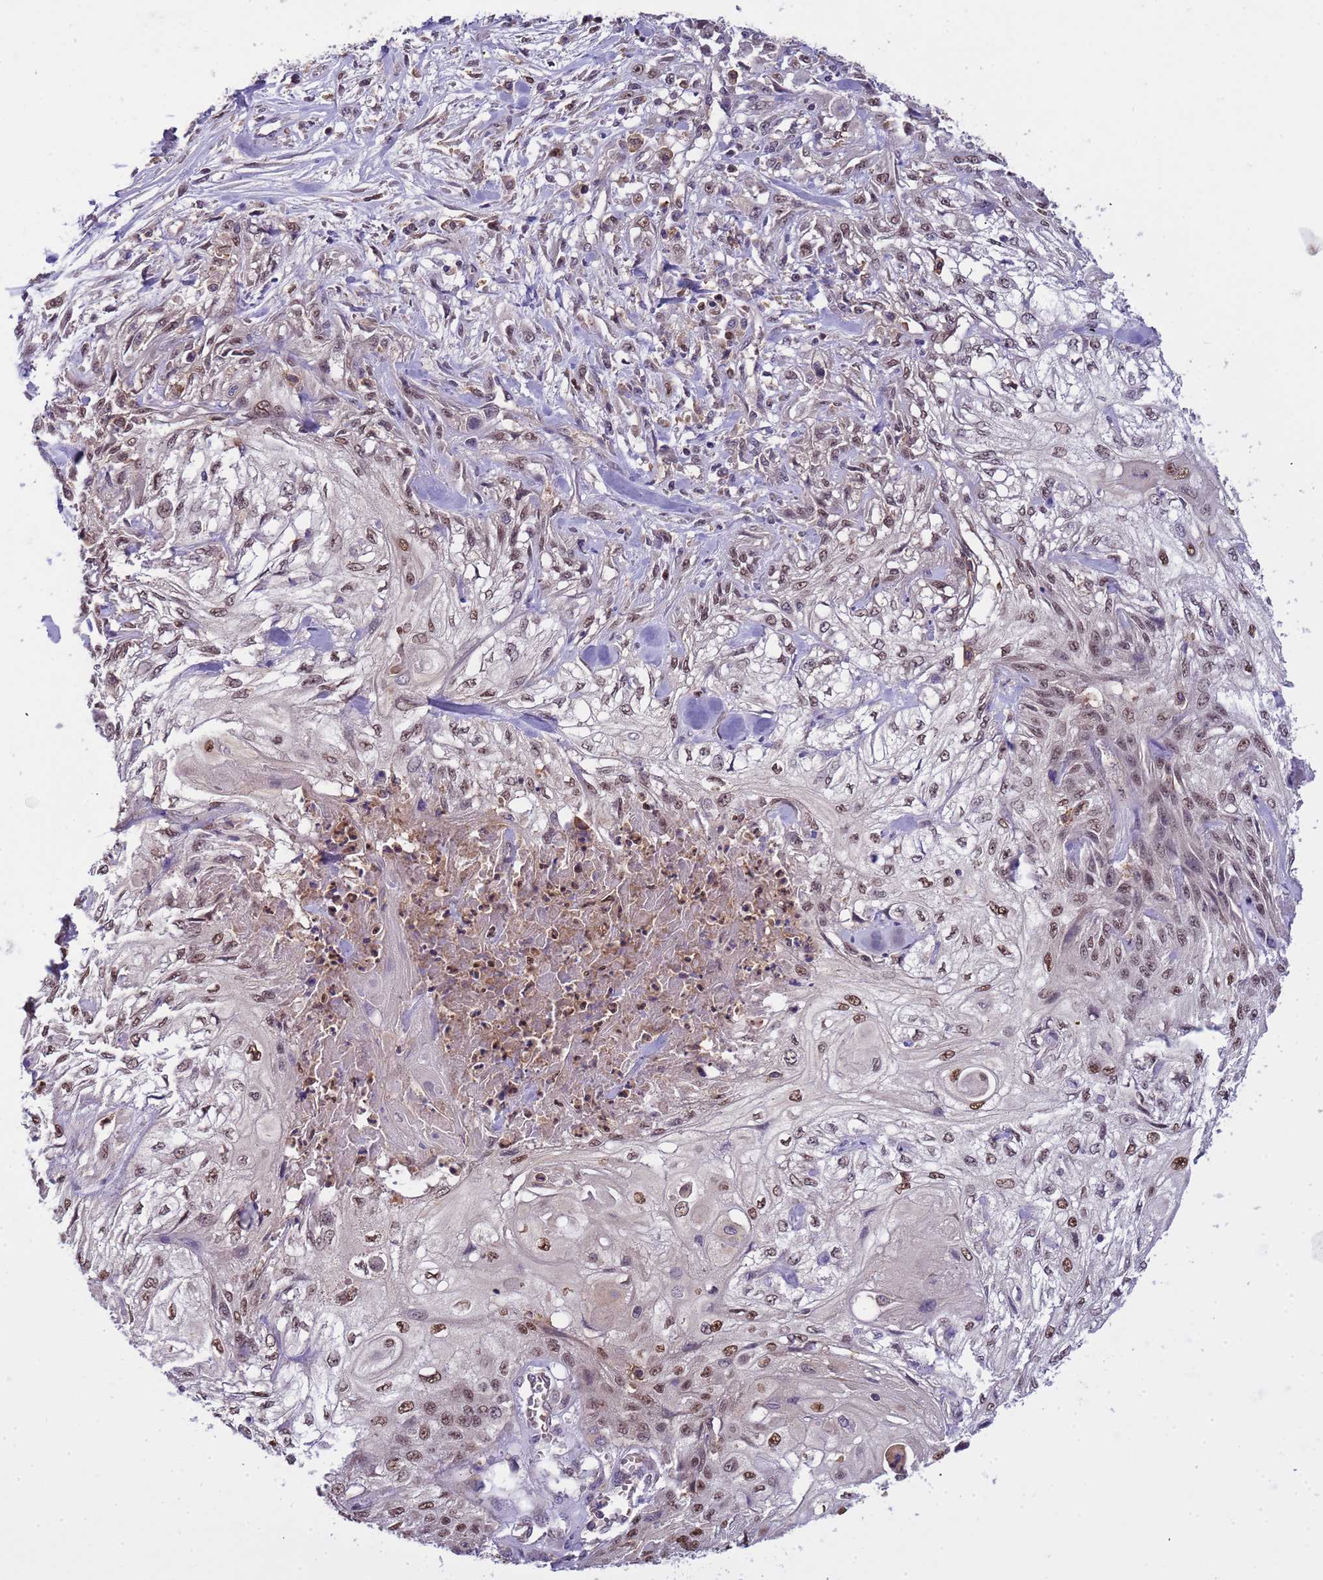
{"staining": {"intensity": "moderate", "quantity": "25%-75%", "location": "nuclear"}, "tissue": "skin cancer", "cell_type": "Tumor cells", "image_type": "cancer", "snomed": [{"axis": "morphology", "description": "Squamous cell carcinoma, NOS"}, {"axis": "morphology", "description": "Squamous cell carcinoma, metastatic, NOS"}, {"axis": "topography", "description": "Skin"}, {"axis": "topography", "description": "Lymph node"}], "caption": "A high-resolution micrograph shows IHC staining of squamous cell carcinoma (skin), which reveals moderate nuclear staining in about 25%-75% of tumor cells.", "gene": "CD53", "patient": {"sex": "male", "age": 75}}